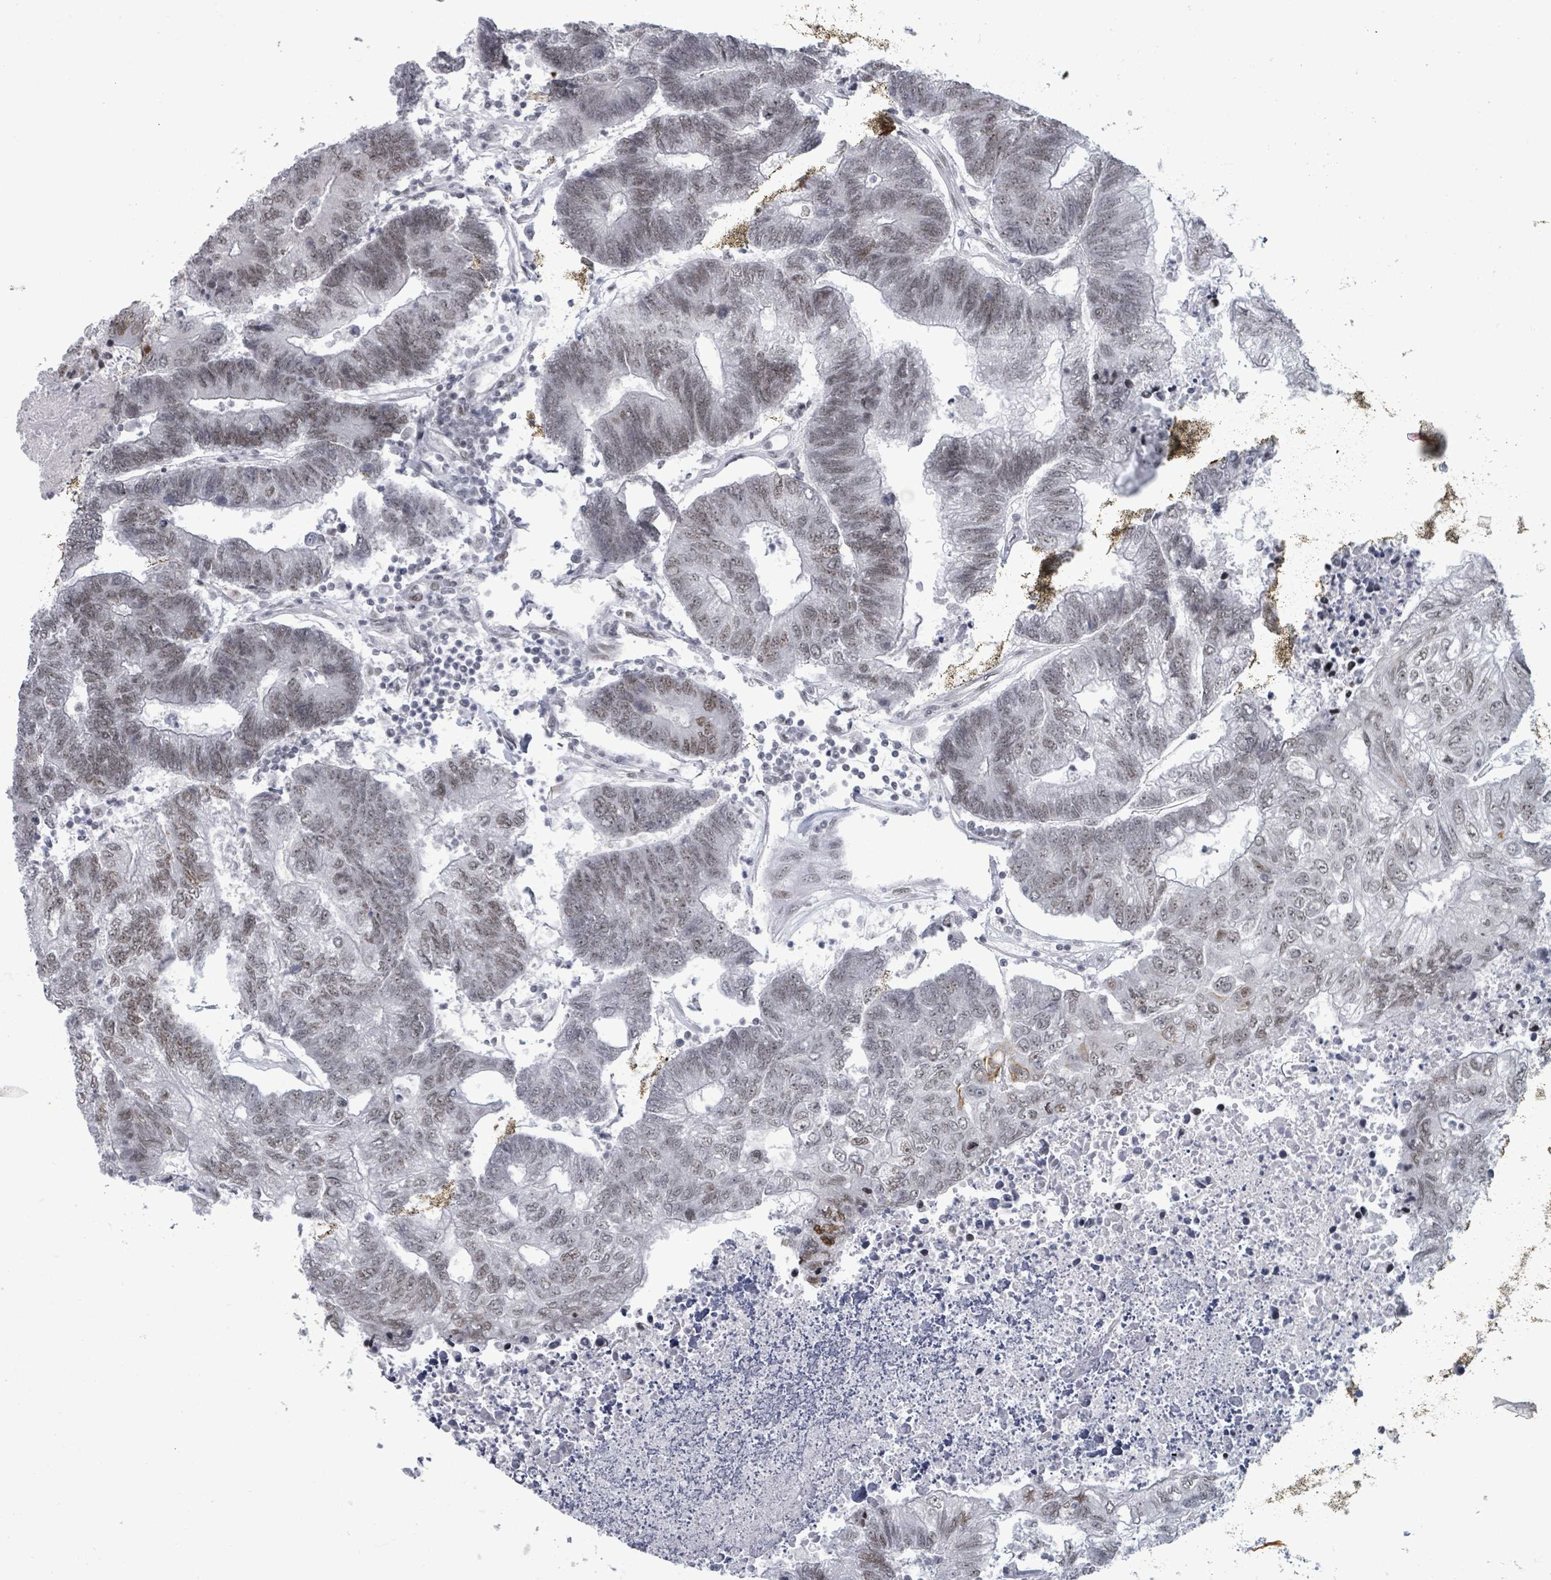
{"staining": {"intensity": "weak", "quantity": "25%-75%", "location": "nuclear"}, "tissue": "colorectal cancer", "cell_type": "Tumor cells", "image_type": "cancer", "snomed": [{"axis": "morphology", "description": "Adenocarcinoma, NOS"}, {"axis": "topography", "description": "Colon"}], "caption": "An image showing weak nuclear expression in approximately 25%-75% of tumor cells in colorectal cancer (adenocarcinoma), as visualized by brown immunohistochemical staining.", "gene": "ERCC5", "patient": {"sex": "female", "age": 48}}